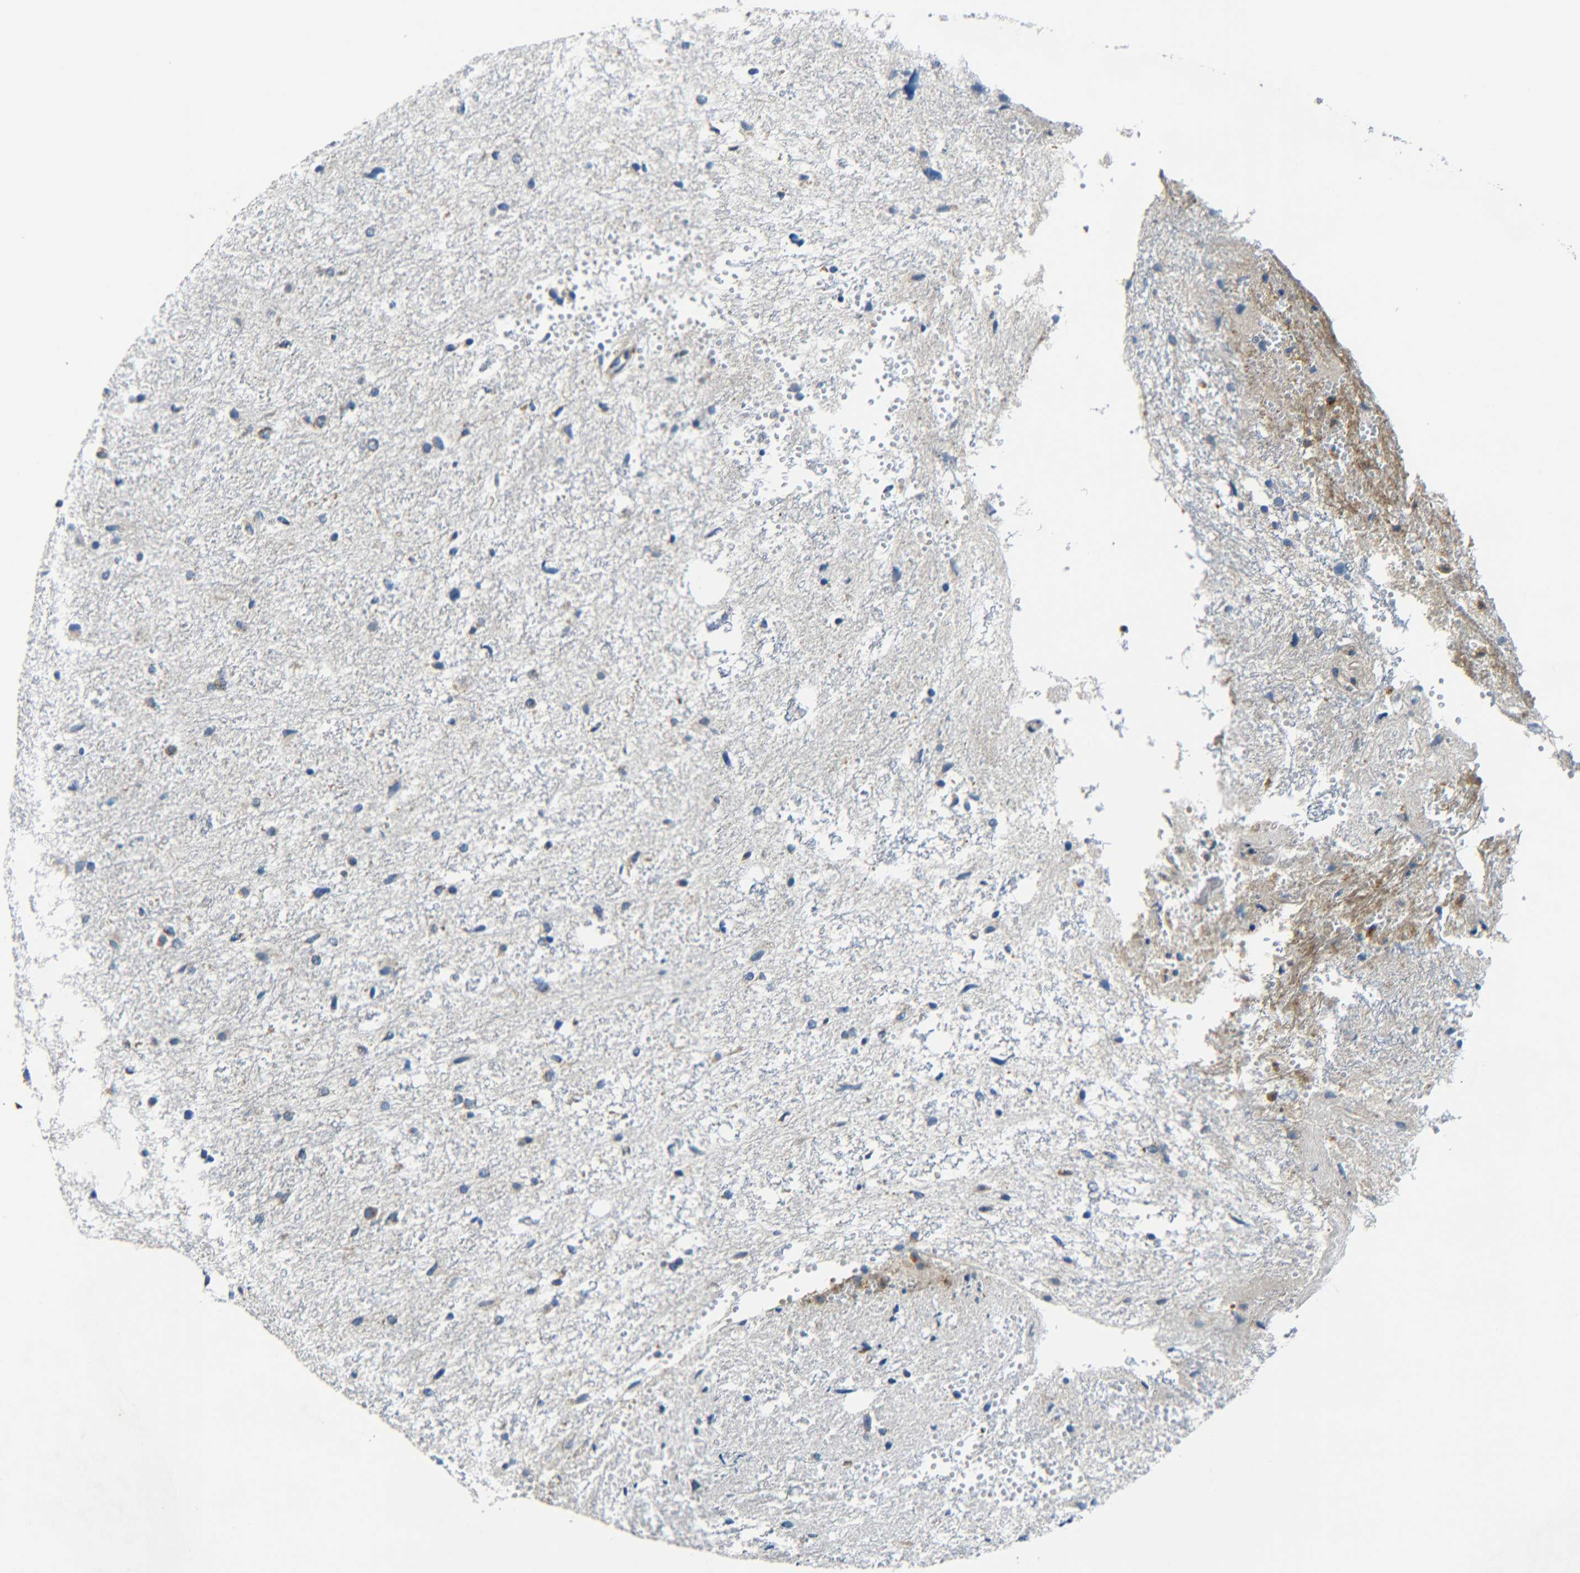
{"staining": {"intensity": "negative", "quantity": "none", "location": "none"}, "tissue": "glioma", "cell_type": "Tumor cells", "image_type": "cancer", "snomed": [{"axis": "morphology", "description": "Glioma, malignant, High grade"}, {"axis": "topography", "description": "Brain"}], "caption": "Immunohistochemistry (IHC) image of glioma stained for a protein (brown), which exhibits no staining in tumor cells.", "gene": "RAB1B", "patient": {"sex": "female", "age": 59}}